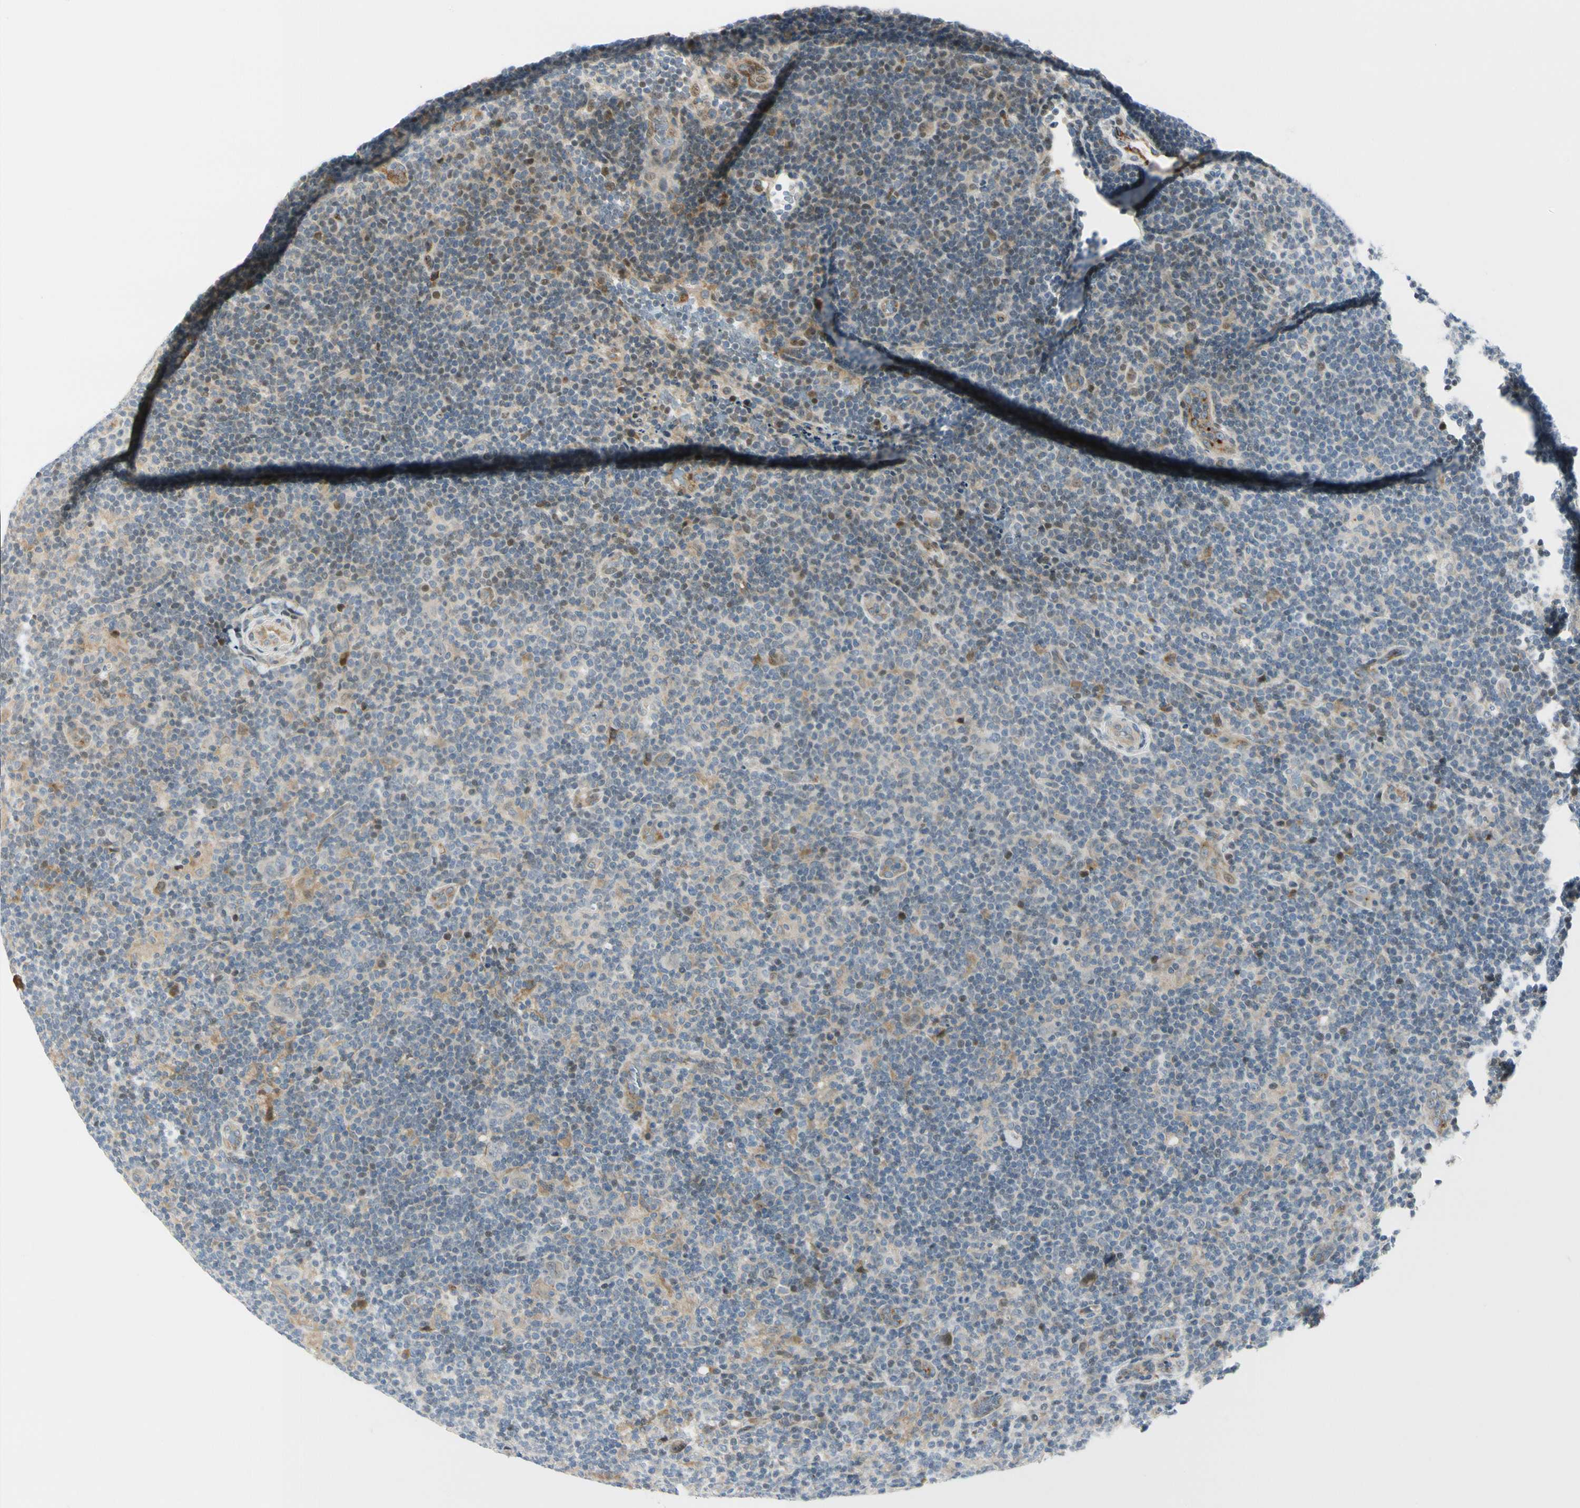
{"staining": {"intensity": "weak", "quantity": "<25%", "location": "cytoplasmic/membranous"}, "tissue": "lymphoma", "cell_type": "Tumor cells", "image_type": "cancer", "snomed": [{"axis": "morphology", "description": "Hodgkin's disease, NOS"}, {"axis": "topography", "description": "Lymph node"}], "caption": "Immunohistochemistry (IHC) of lymphoma demonstrates no staining in tumor cells.", "gene": "NPDC1", "patient": {"sex": "female", "age": 57}}